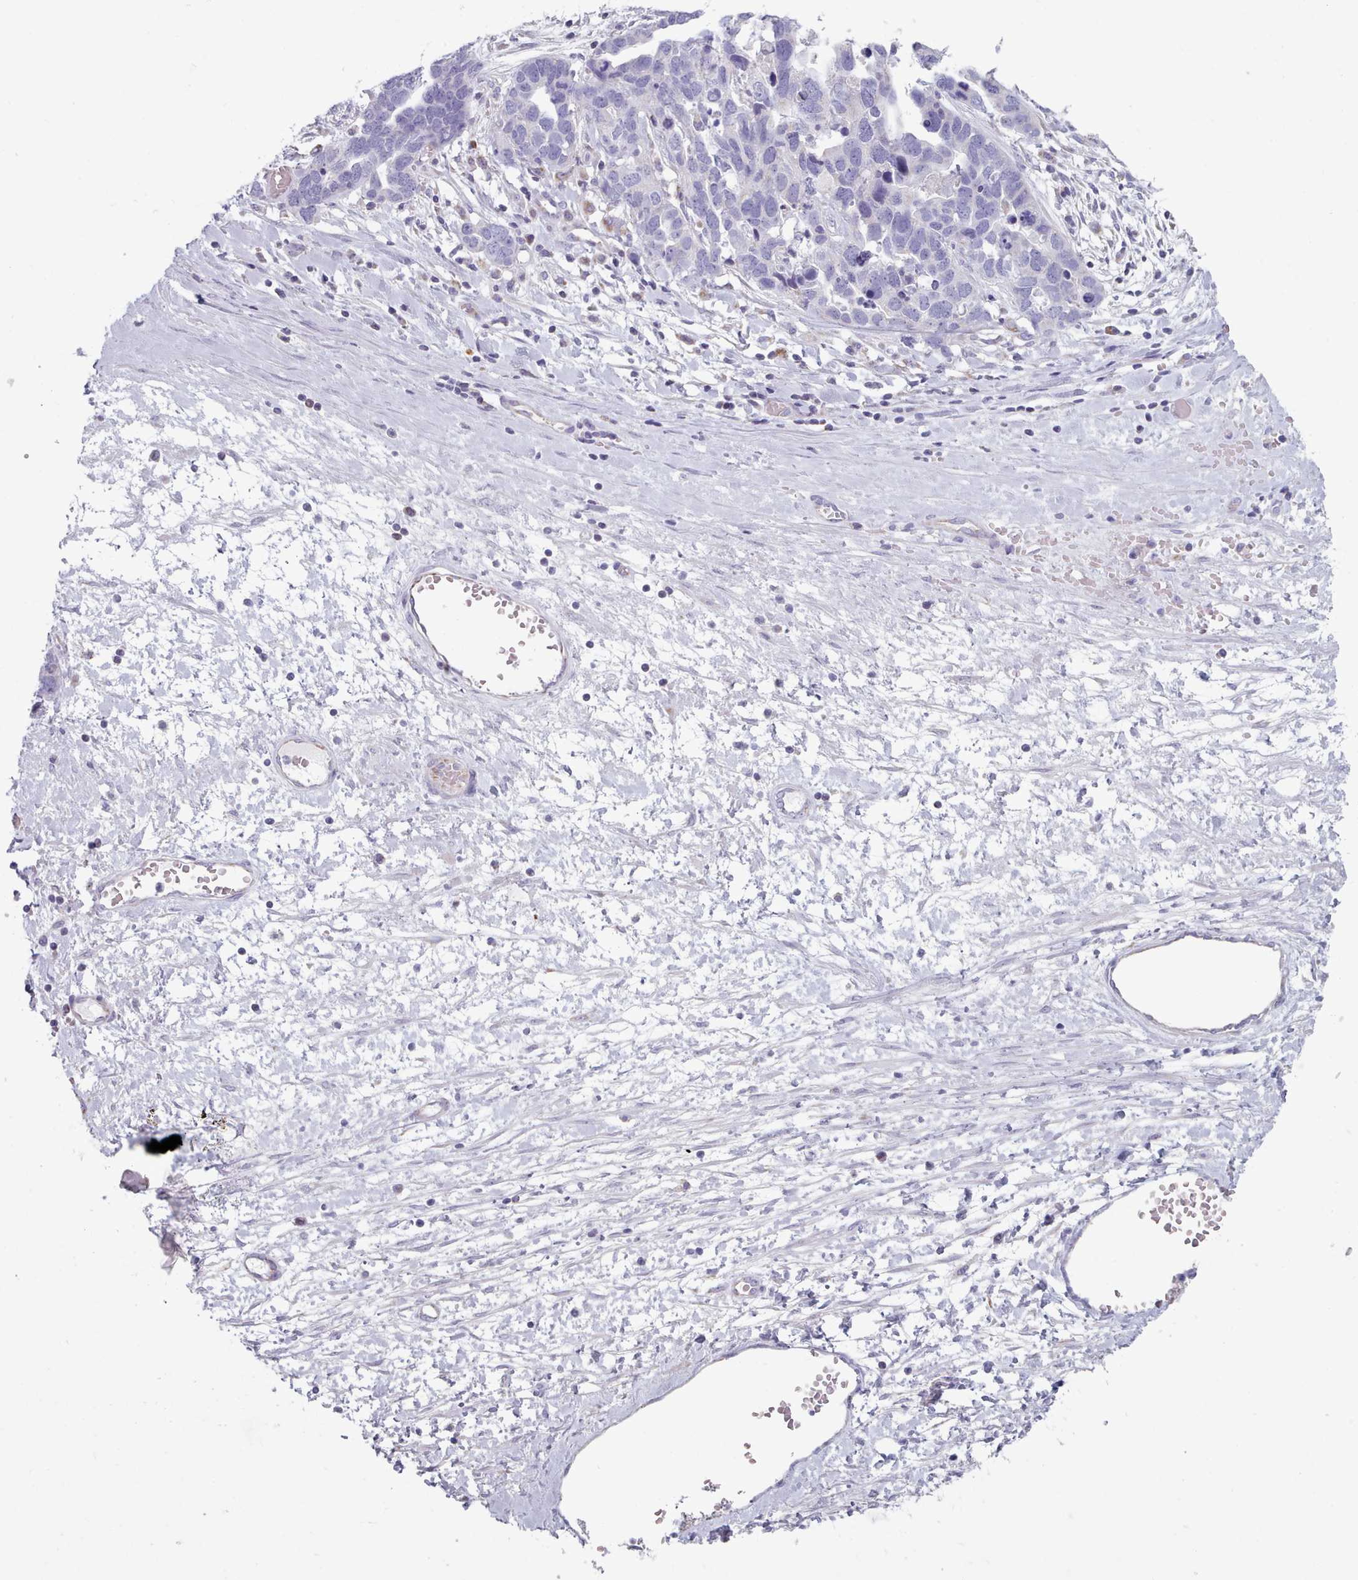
{"staining": {"intensity": "negative", "quantity": "none", "location": "none"}, "tissue": "ovarian cancer", "cell_type": "Tumor cells", "image_type": "cancer", "snomed": [{"axis": "morphology", "description": "Cystadenocarcinoma, serous, NOS"}, {"axis": "topography", "description": "Ovary"}], "caption": "There is no significant positivity in tumor cells of ovarian cancer (serous cystadenocarcinoma). (DAB IHC with hematoxylin counter stain).", "gene": "HAO1", "patient": {"sex": "female", "age": 54}}